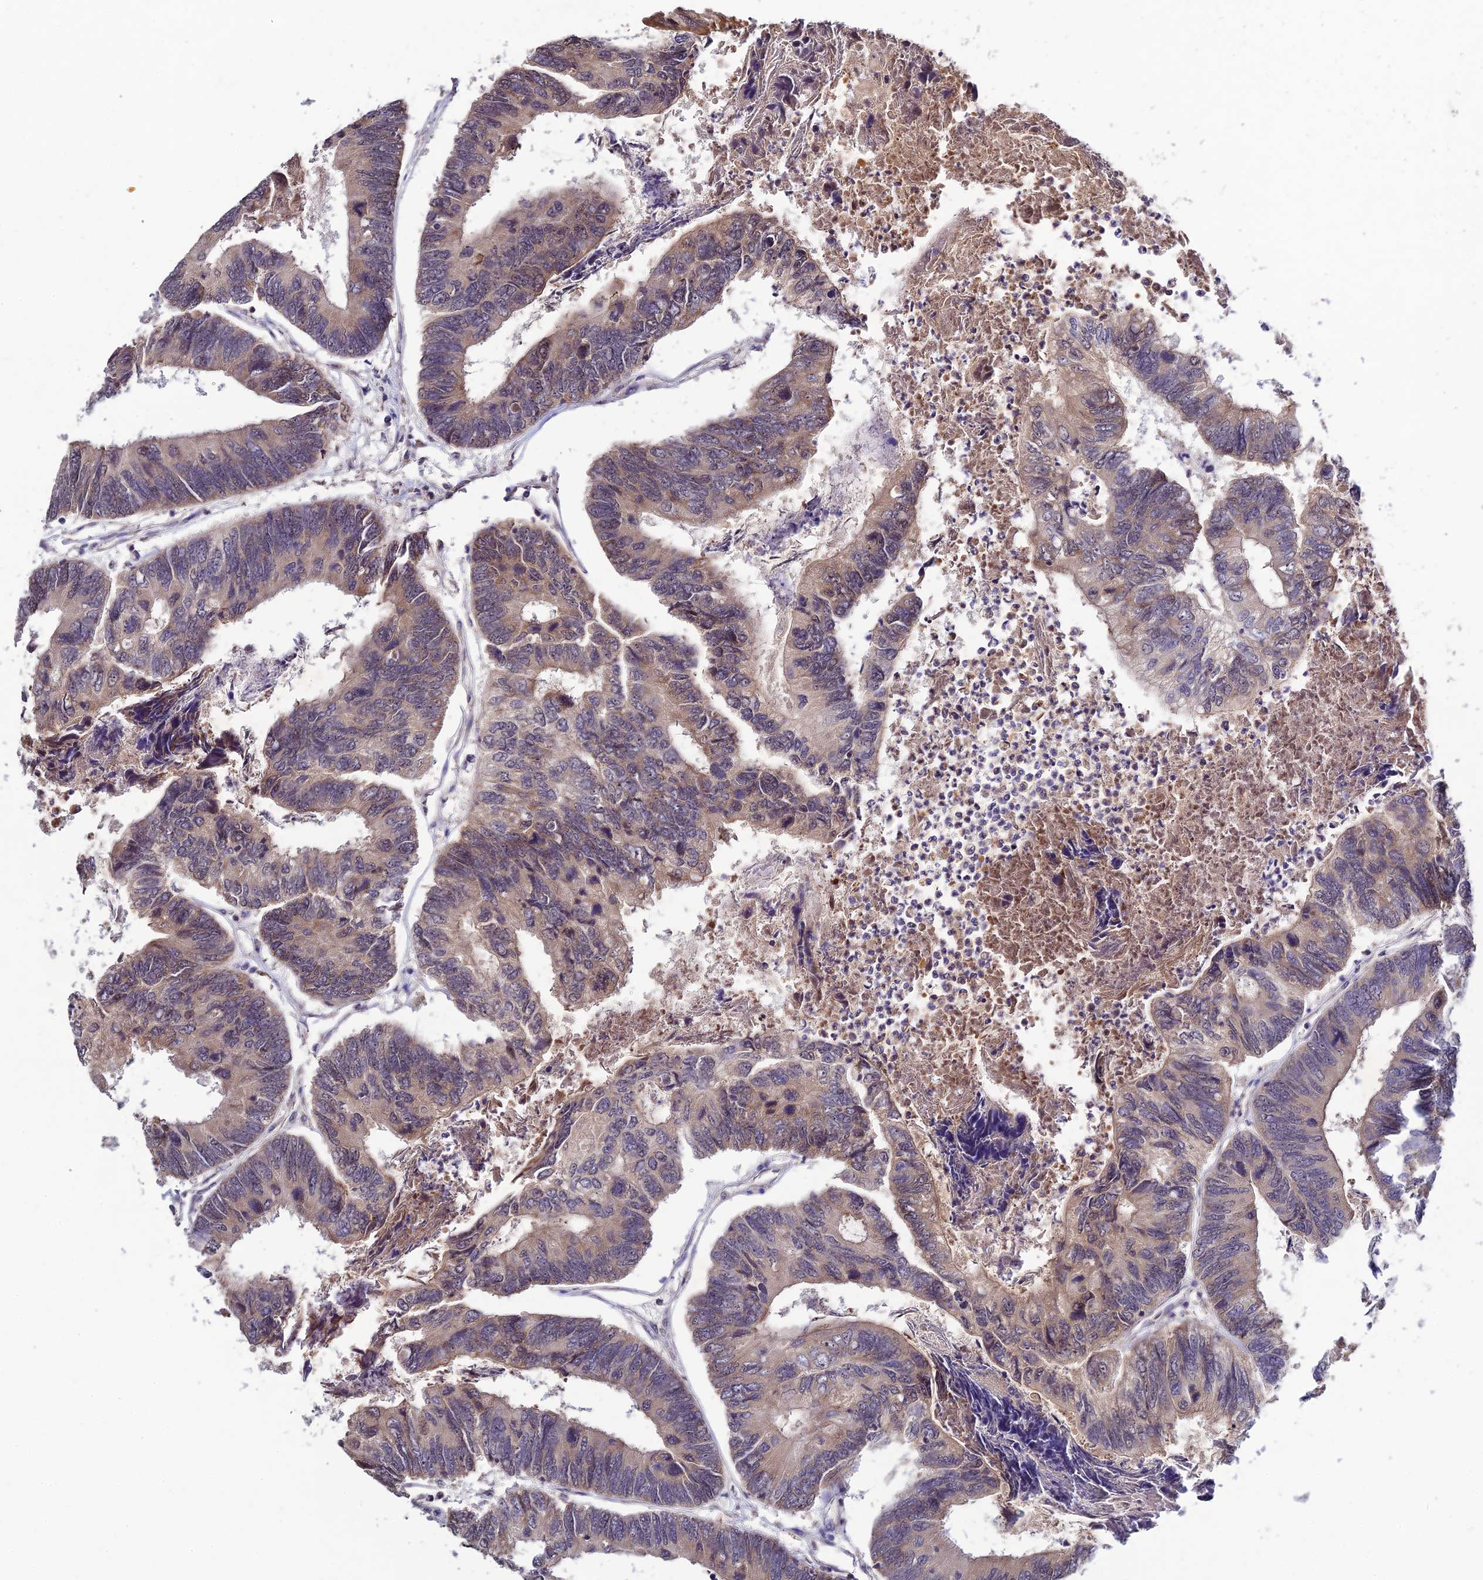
{"staining": {"intensity": "weak", "quantity": ">75%", "location": "cytoplasmic/membranous"}, "tissue": "colorectal cancer", "cell_type": "Tumor cells", "image_type": "cancer", "snomed": [{"axis": "morphology", "description": "Adenocarcinoma, NOS"}, {"axis": "topography", "description": "Colon"}], "caption": "DAB immunohistochemical staining of colorectal cancer reveals weak cytoplasmic/membranous protein expression in approximately >75% of tumor cells. (brown staining indicates protein expression, while blue staining denotes nuclei).", "gene": "CHST5", "patient": {"sex": "female", "age": 67}}